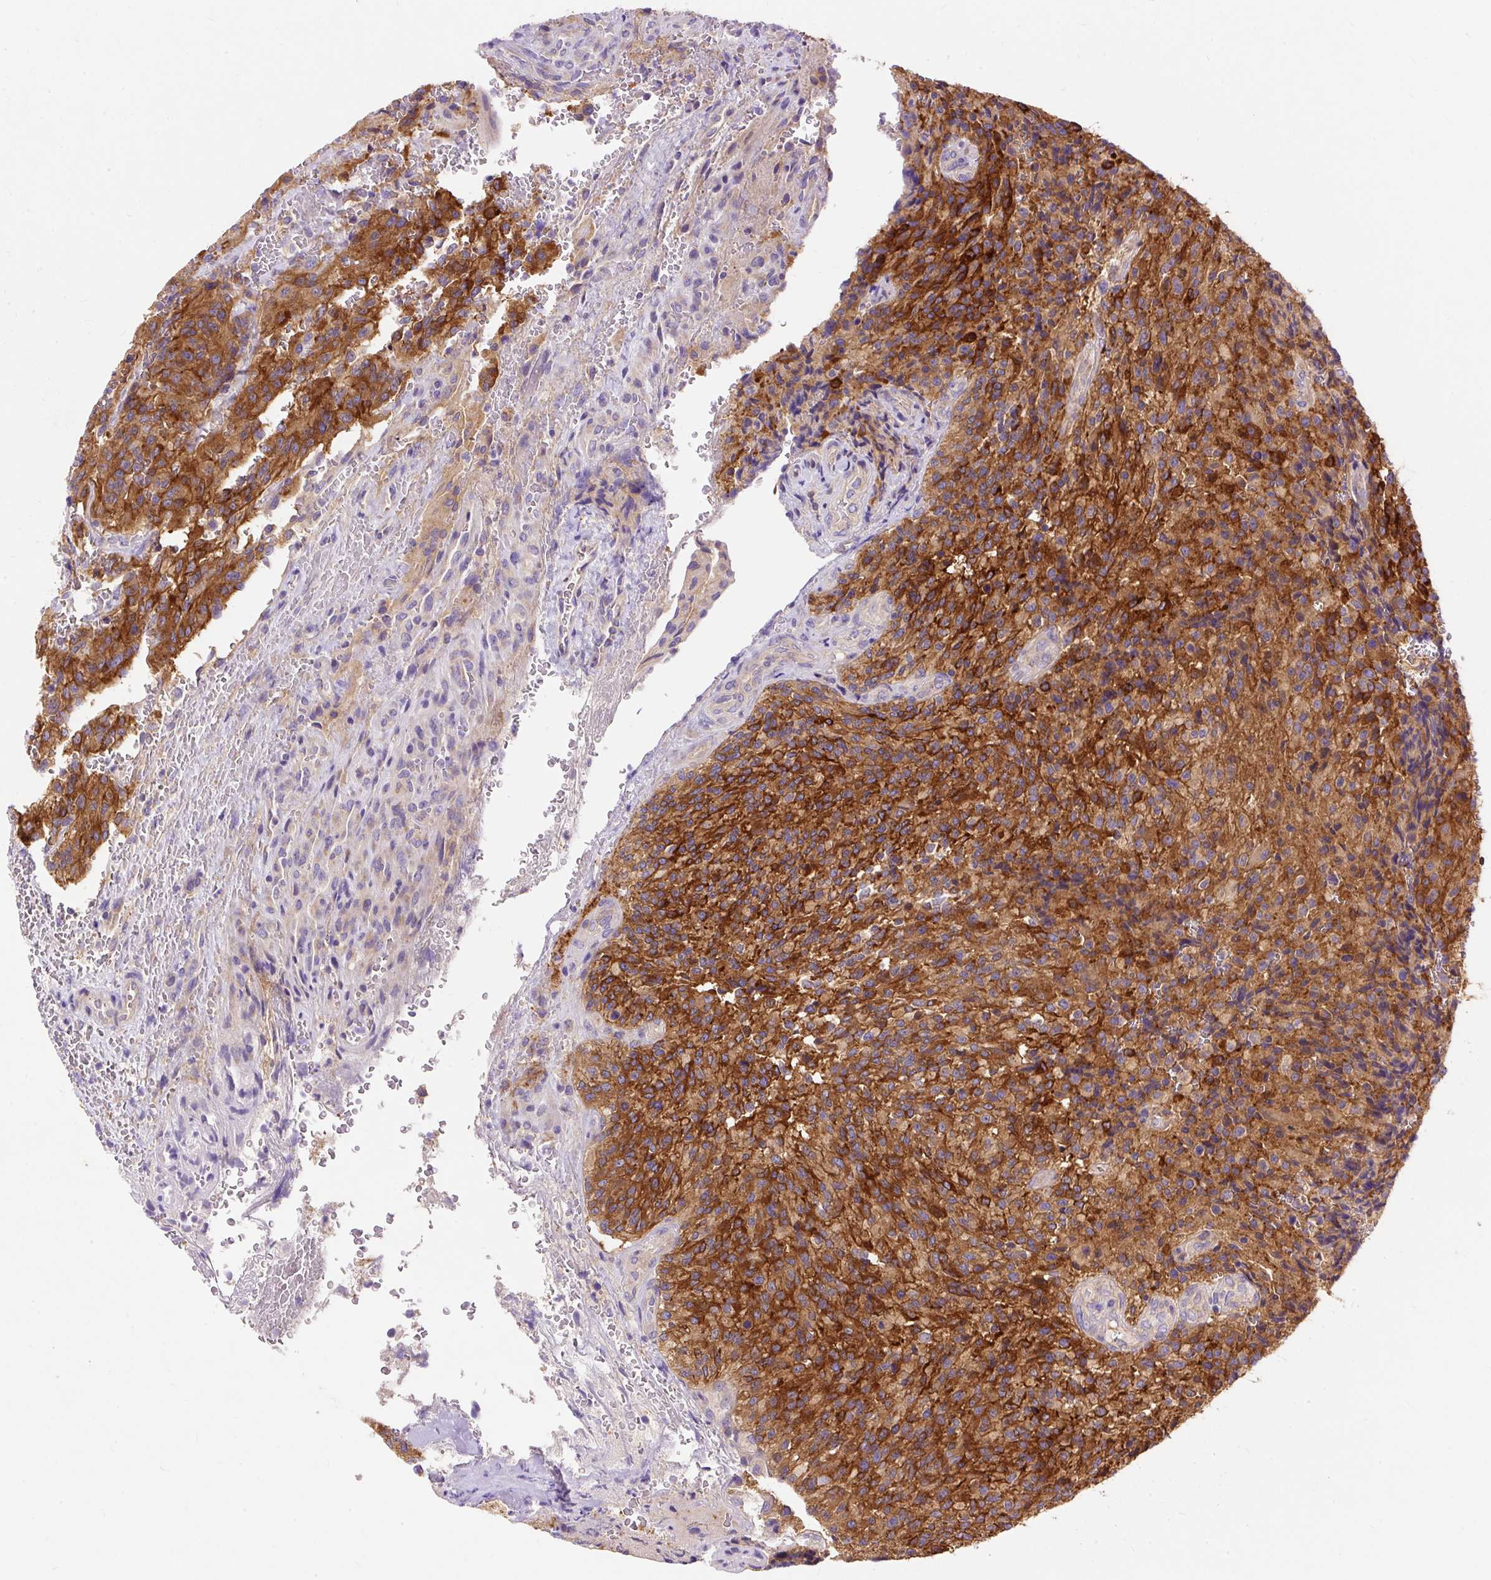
{"staining": {"intensity": "moderate", "quantity": ">75%", "location": "cytoplasmic/membranous"}, "tissue": "glioma", "cell_type": "Tumor cells", "image_type": "cancer", "snomed": [{"axis": "morphology", "description": "Normal tissue, NOS"}, {"axis": "morphology", "description": "Glioma, malignant, High grade"}, {"axis": "topography", "description": "Cerebral cortex"}], "caption": "Protein expression analysis of malignant high-grade glioma exhibits moderate cytoplasmic/membranous staining in approximately >75% of tumor cells.", "gene": "OR4K15", "patient": {"sex": "male", "age": 56}}